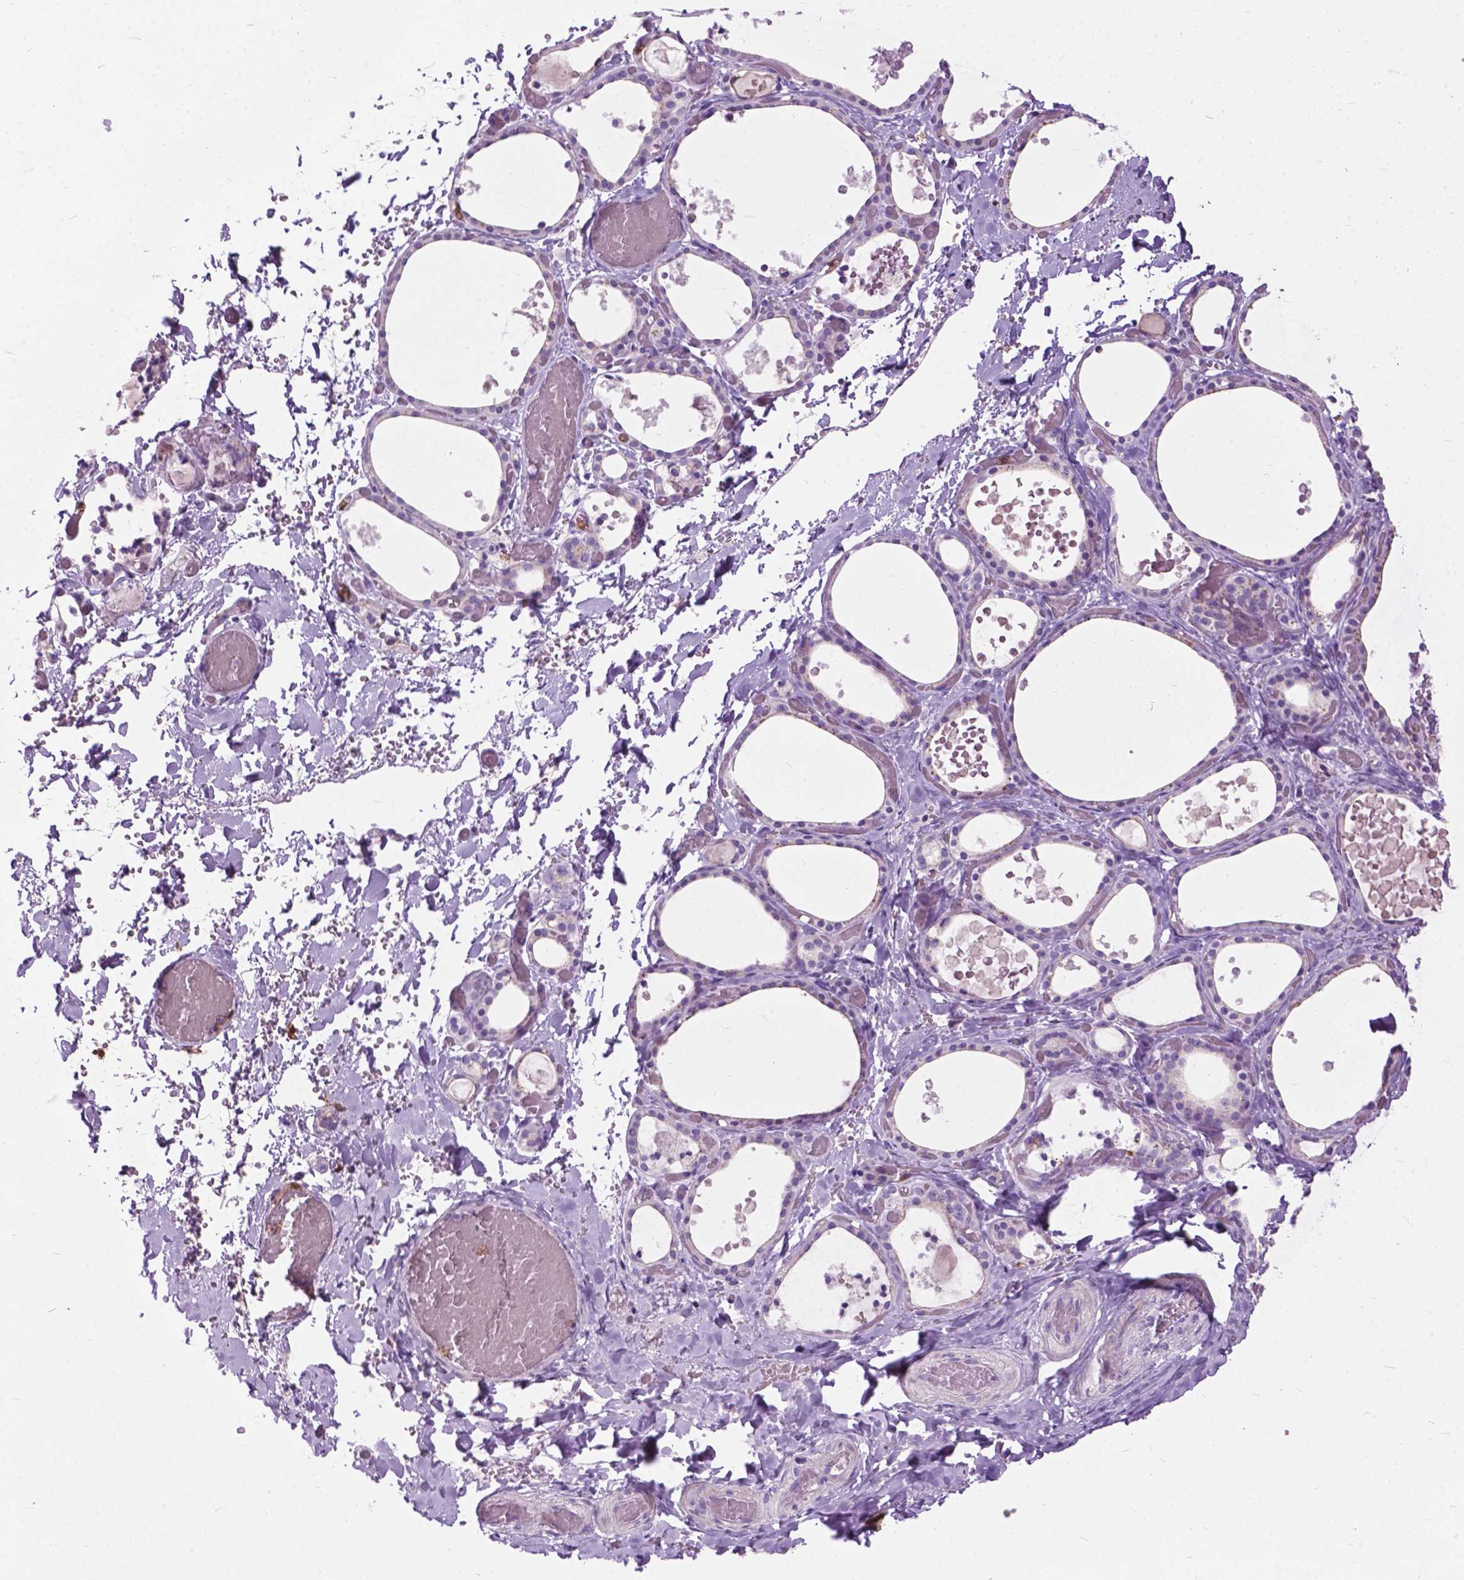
{"staining": {"intensity": "negative", "quantity": "none", "location": "none"}, "tissue": "thyroid gland", "cell_type": "Glandular cells", "image_type": "normal", "snomed": [{"axis": "morphology", "description": "Normal tissue, NOS"}, {"axis": "topography", "description": "Thyroid gland"}], "caption": "Immunohistochemical staining of normal thyroid gland displays no significant expression in glandular cells.", "gene": "PRR35", "patient": {"sex": "female", "age": 56}}